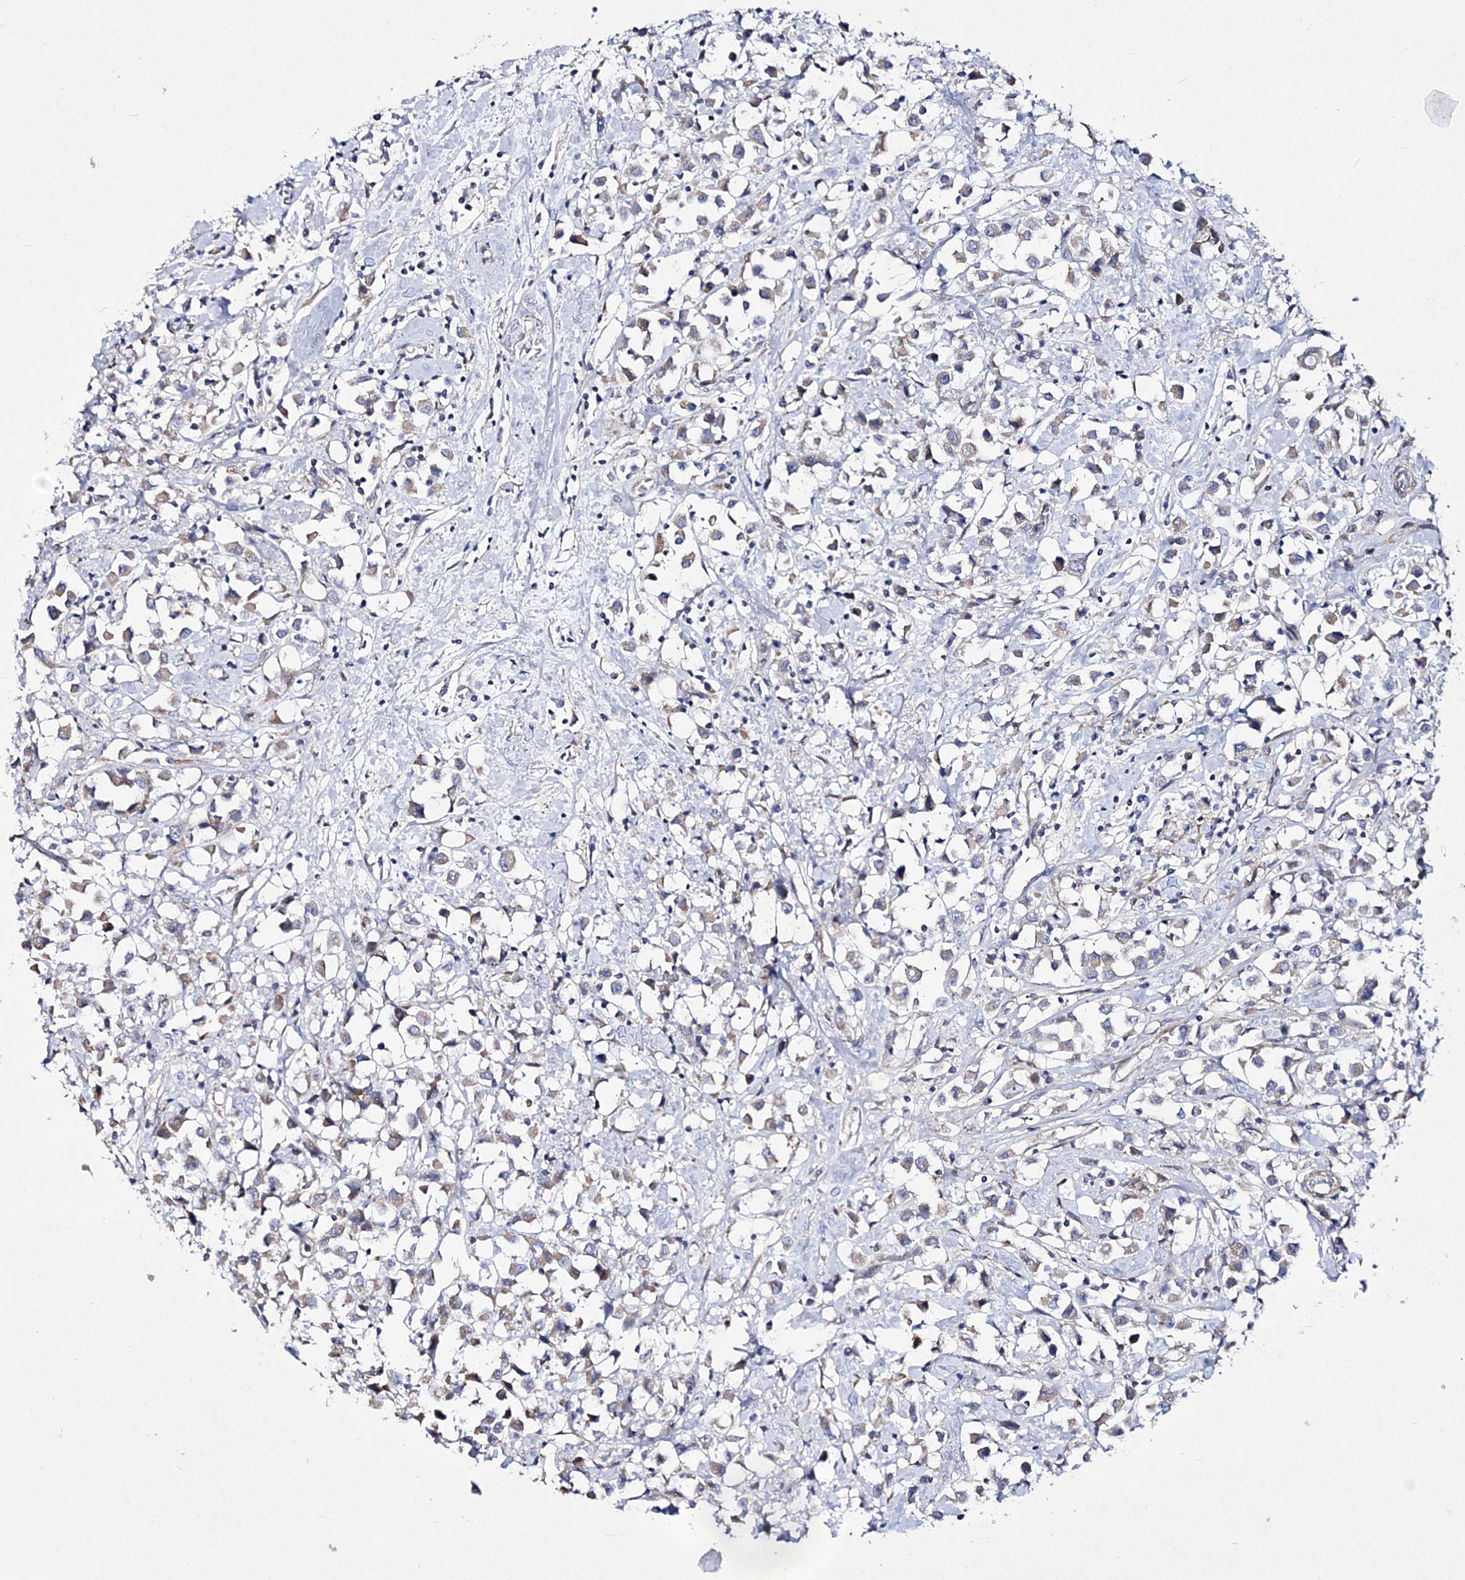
{"staining": {"intensity": "weak", "quantity": "<25%", "location": "cytoplasmic/membranous"}, "tissue": "breast cancer", "cell_type": "Tumor cells", "image_type": "cancer", "snomed": [{"axis": "morphology", "description": "Duct carcinoma"}, {"axis": "topography", "description": "Breast"}], "caption": "Breast invasive ductal carcinoma was stained to show a protein in brown. There is no significant positivity in tumor cells.", "gene": "ANO1", "patient": {"sex": "female", "age": 61}}